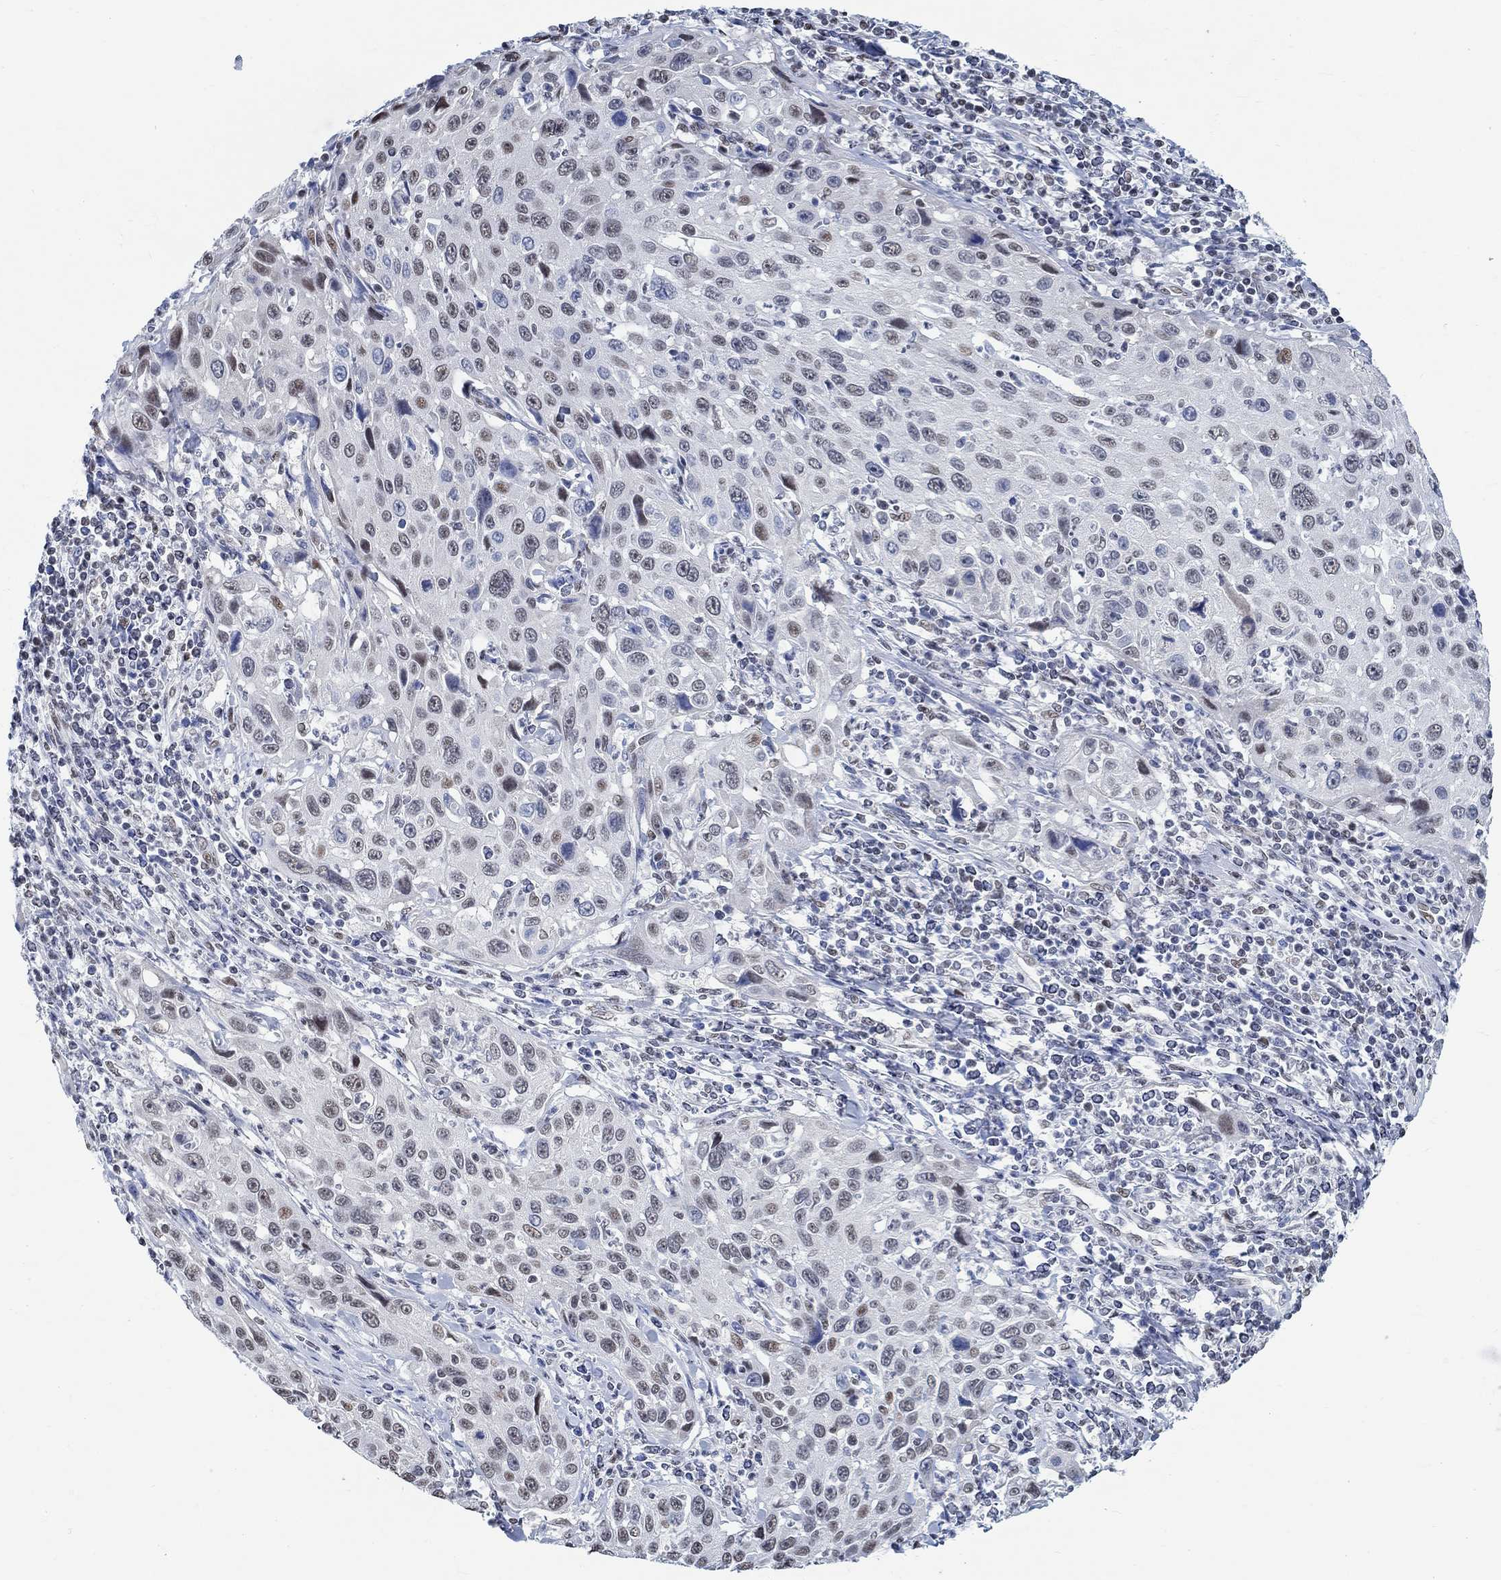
{"staining": {"intensity": "negative", "quantity": "none", "location": "none"}, "tissue": "cervical cancer", "cell_type": "Tumor cells", "image_type": "cancer", "snomed": [{"axis": "morphology", "description": "Squamous cell carcinoma, NOS"}, {"axis": "topography", "description": "Cervix"}], "caption": "Human cervical cancer (squamous cell carcinoma) stained for a protein using immunohistochemistry reveals no expression in tumor cells.", "gene": "KCNH8", "patient": {"sex": "female", "age": 26}}